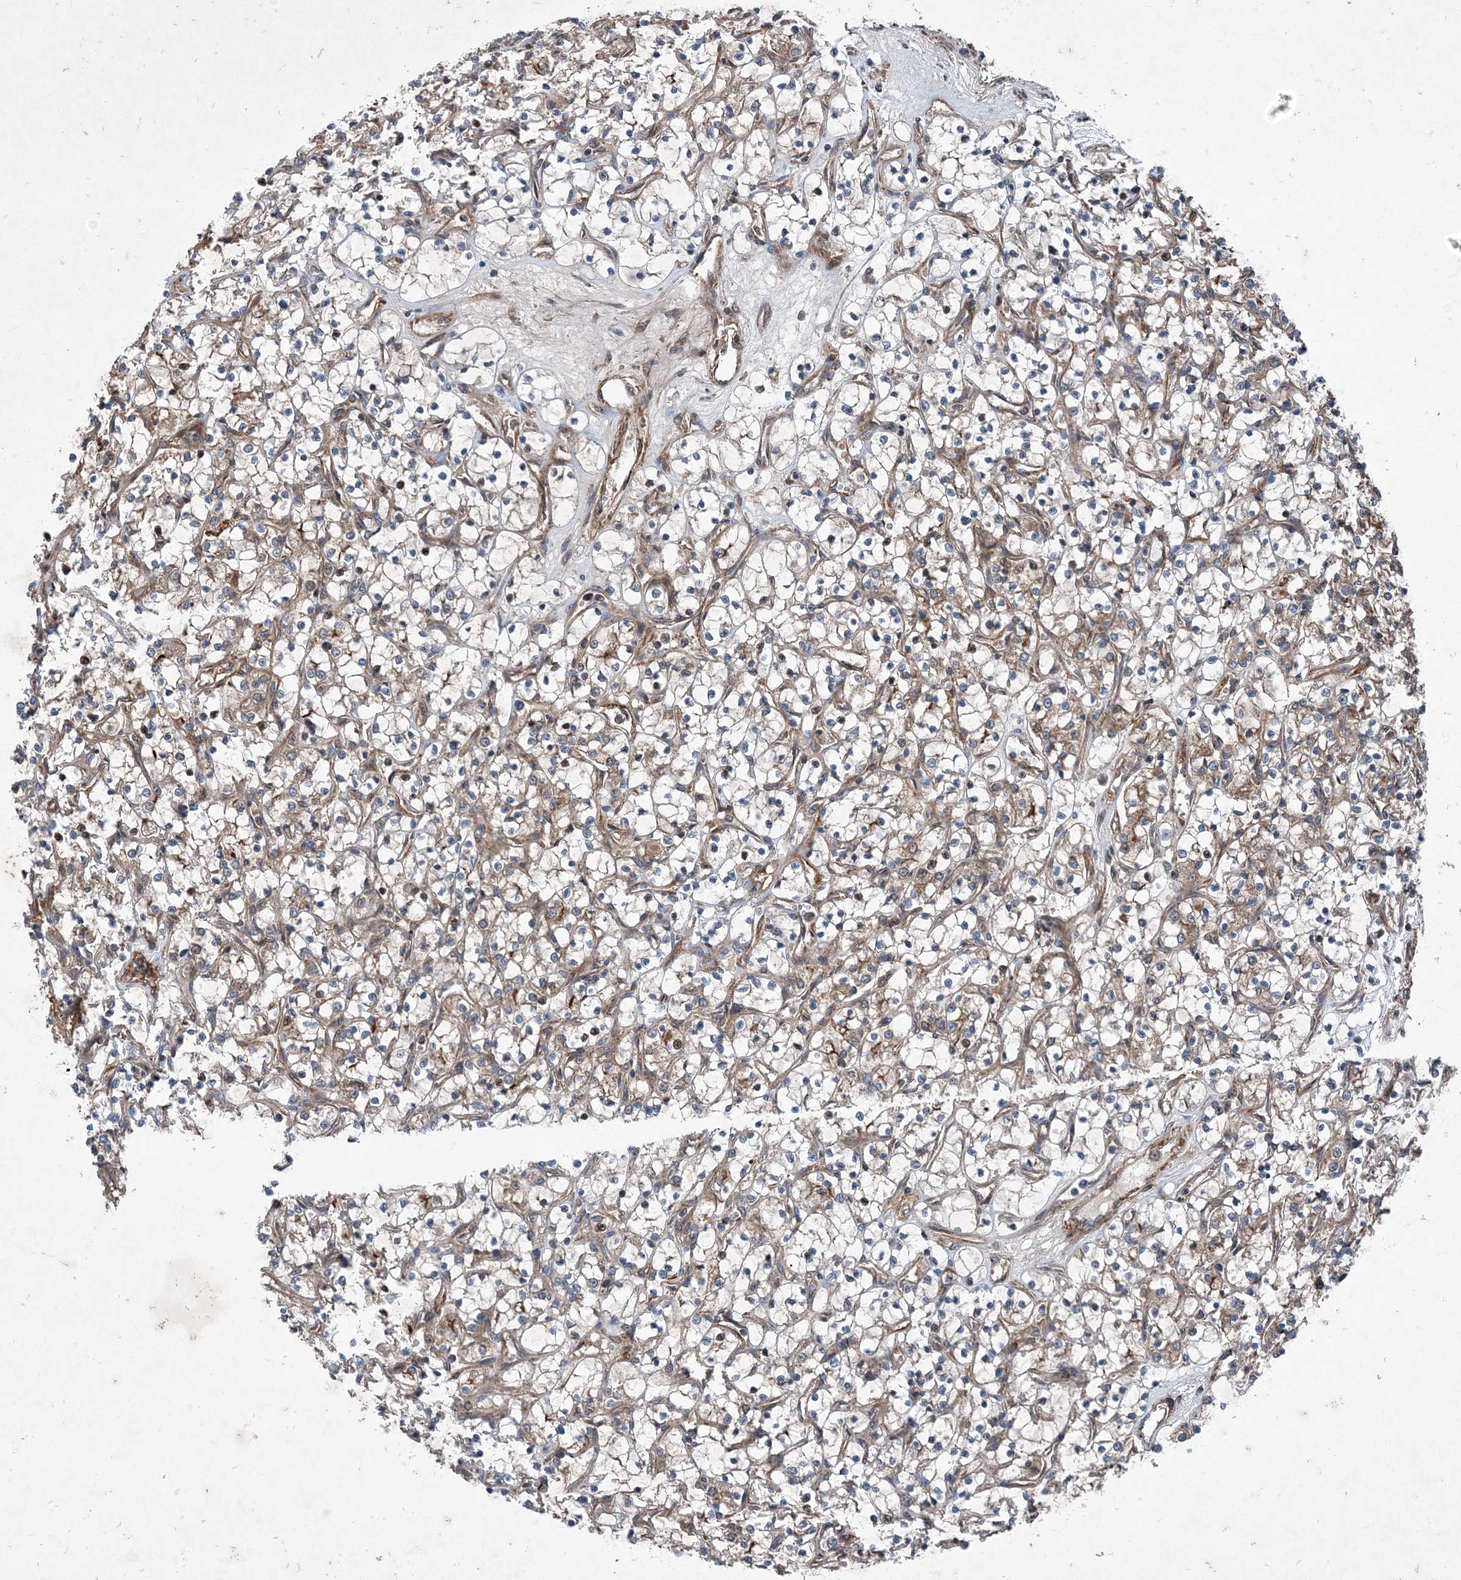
{"staining": {"intensity": "weak", "quantity": "25%-75%", "location": "cytoplasmic/membranous"}, "tissue": "renal cancer", "cell_type": "Tumor cells", "image_type": "cancer", "snomed": [{"axis": "morphology", "description": "Adenocarcinoma, NOS"}, {"axis": "topography", "description": "Kidney"}], "caption": "A high-resolution image shows immunohistochemistry staining of renal cancer (adenocarcinoma), which displays weak cytoplasmic/membranous staining in about 25%-75% of tumor cells.", "gene": "NDUFA2", "patient": {"sex": "female", "age": 69}}